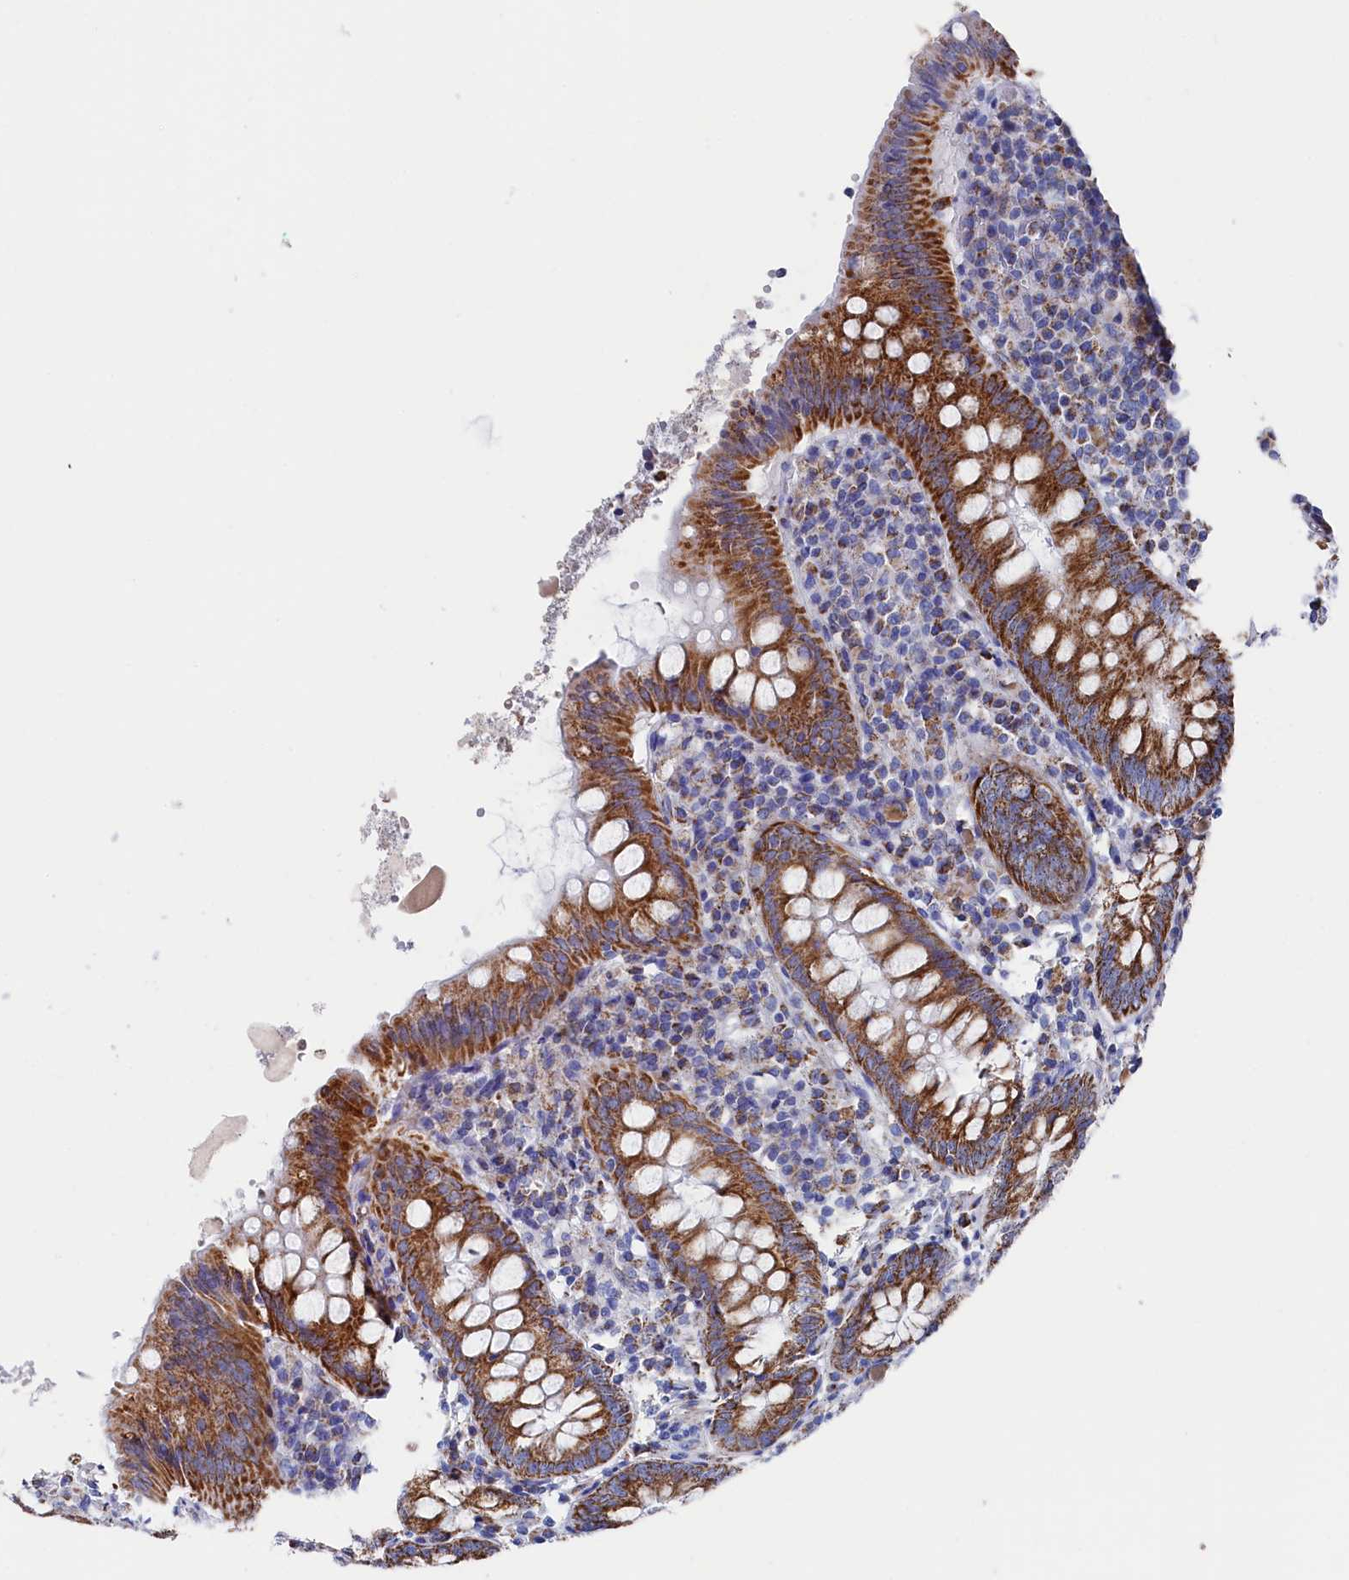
{"staining": {"intensity": "moderate", "quantity": ">75%", "location": "cytoplasmic/membranous"}, "tissue": "appendix", "cell_type": "Glandular cells", "image_type": "normal", "snomed": [{"axis": "morphology", "description": "Normal tissue, NOS"}, {"axis": "topography", "description": "Appendix"}], "caption": "Immunohistochemical staining of benign appendix reveals medium levels of moderate cytoplasmic/membranous positivity in about >75% of glandular cells.", "gene": "MMAB", "patient": {"sex": "female", "age": 54}}